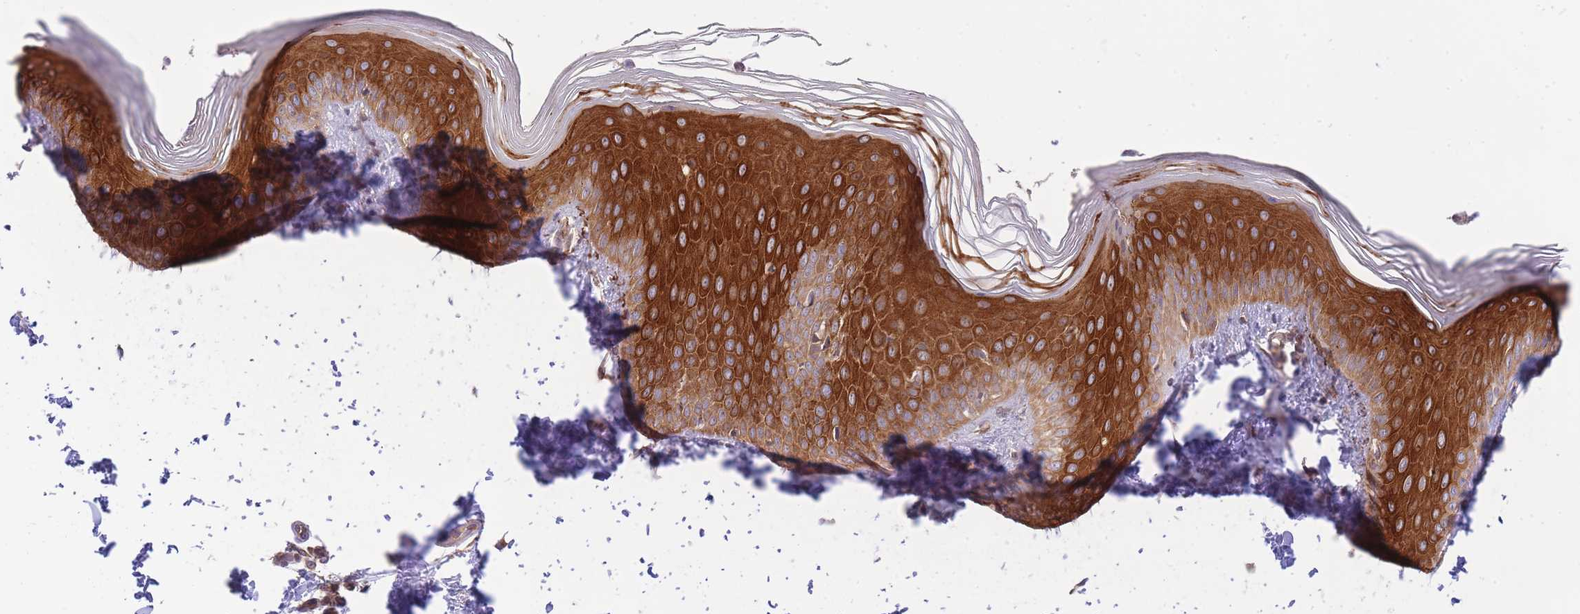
{"staining": {"intensity": "strong", "quantity": ">75%", "location": "cytoplasmic/membranous"}, "tissue": "skin", "cell_type": "Epidermal cells", "image_type": "normal", "snomed": [{"axis": "morphology", "description": "Normal tissue, NOS"}, {"axis": "morphology", "description": "Inflammation, NOS"}, {"axis": "topography", "description": "Soft tissue"}, {"axis": "topography", "description": "Anal"}], "caption": "A brown stain highlights strong cytoplasmic/membranous positivity of a protein in epidermal cells of benign skin.", "gene": "EIF2B2", "patient": {"sex": "female", "age": 15}}